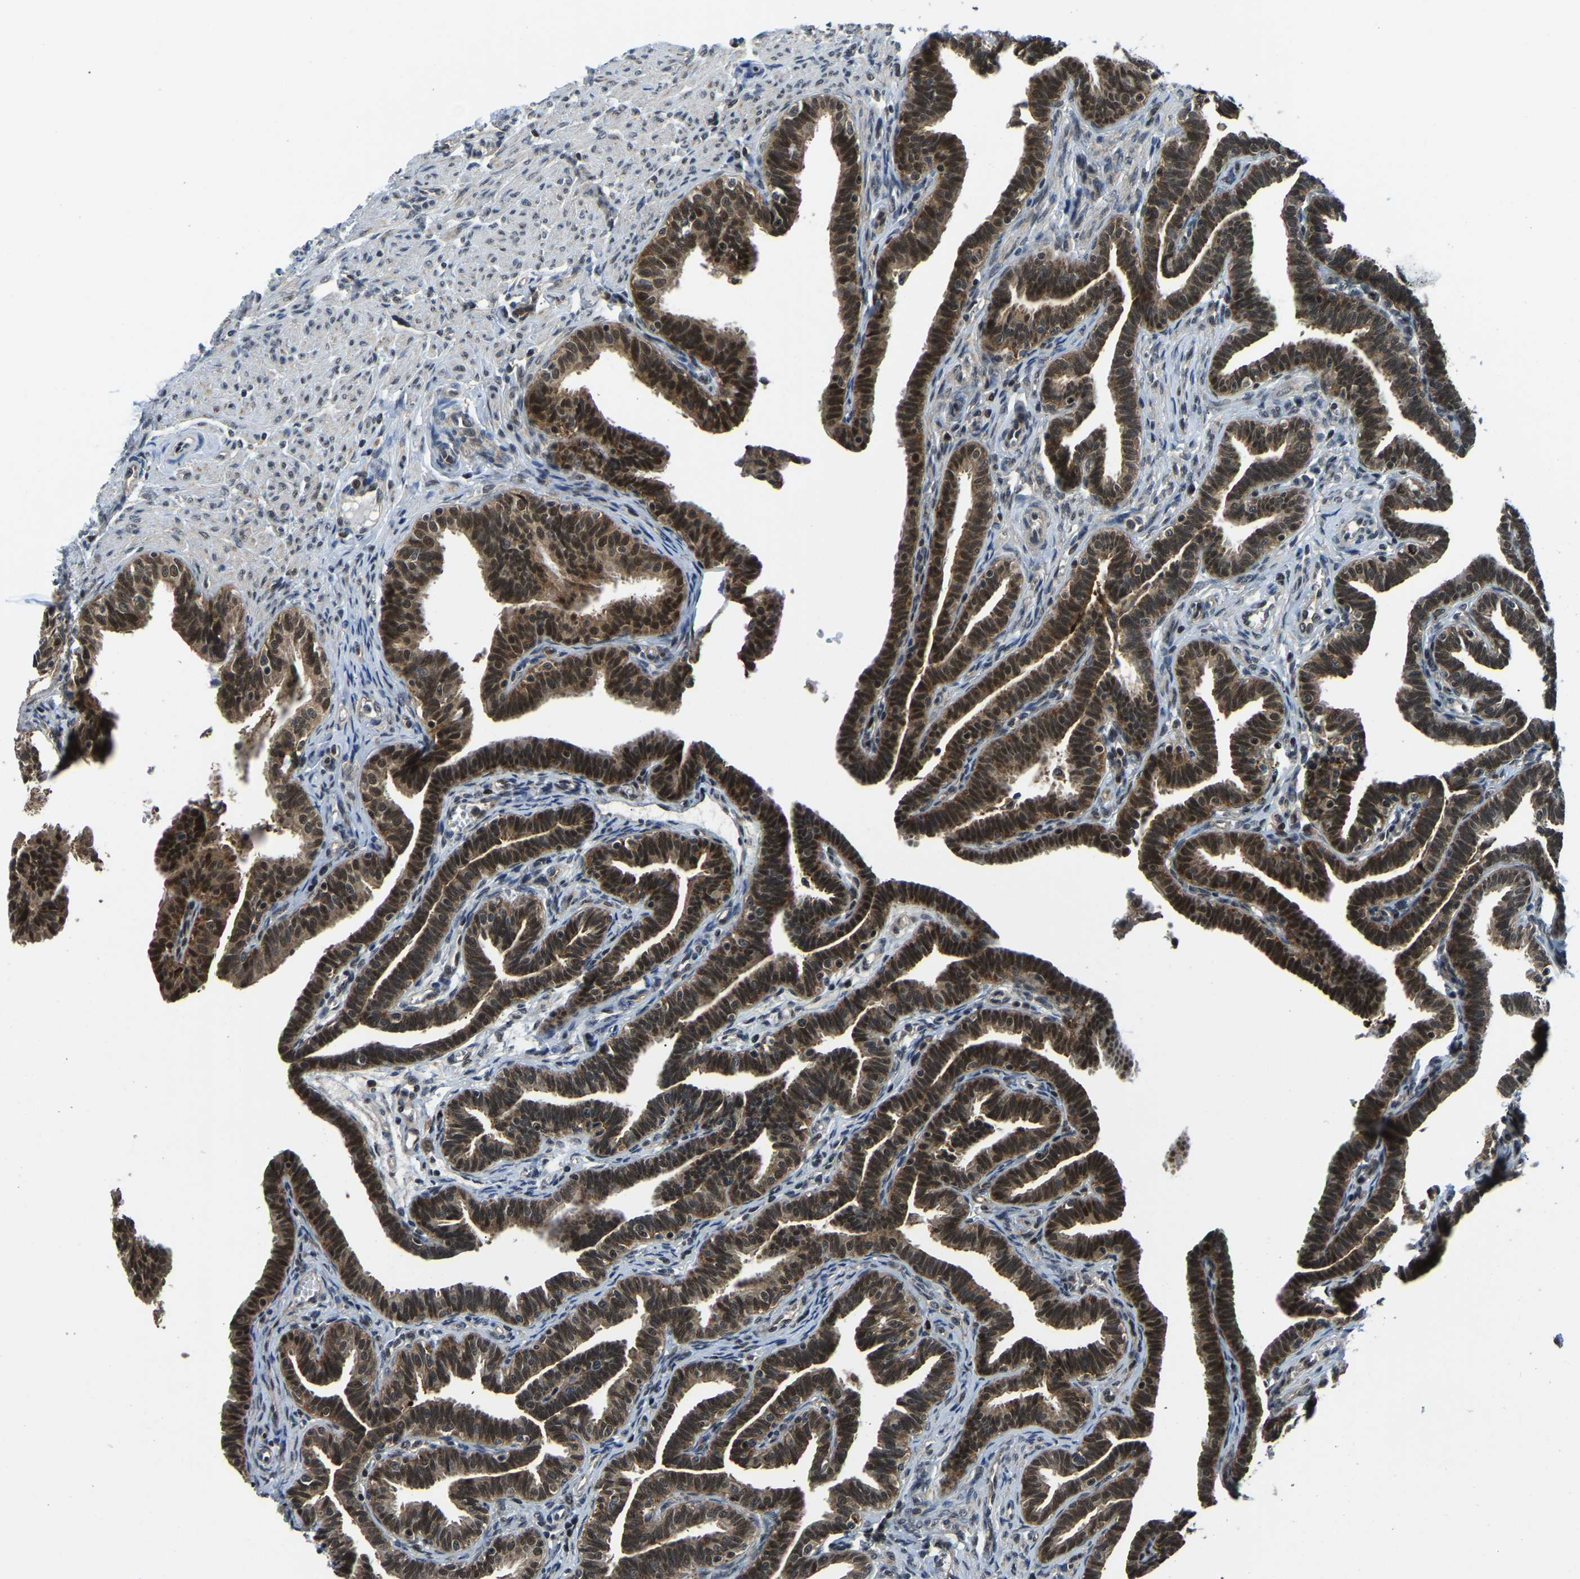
{"staining": {"intensity": "moderate", "quantity": ">75%", "location": "cytoplasmic/membranous,nuclear"}, "tissue": "fallopian tube", "cell_type": "Glandular cells", "image_type": "normal", "snomed": [{"axis": "morphology", "description": "Normal tissue, NOS"}, {"axis": "topography", "description": "Fallopian tube"}, {"axis": "topography", "description": "Ovary"}], "caption": "Moderate cytoplasmic/membranous,nuclear staining is appreciated in about >75% of glandular cells in benign fallopian tube.", "gene": "DFFA", "patient": {"sex": "female", "age": 23}}